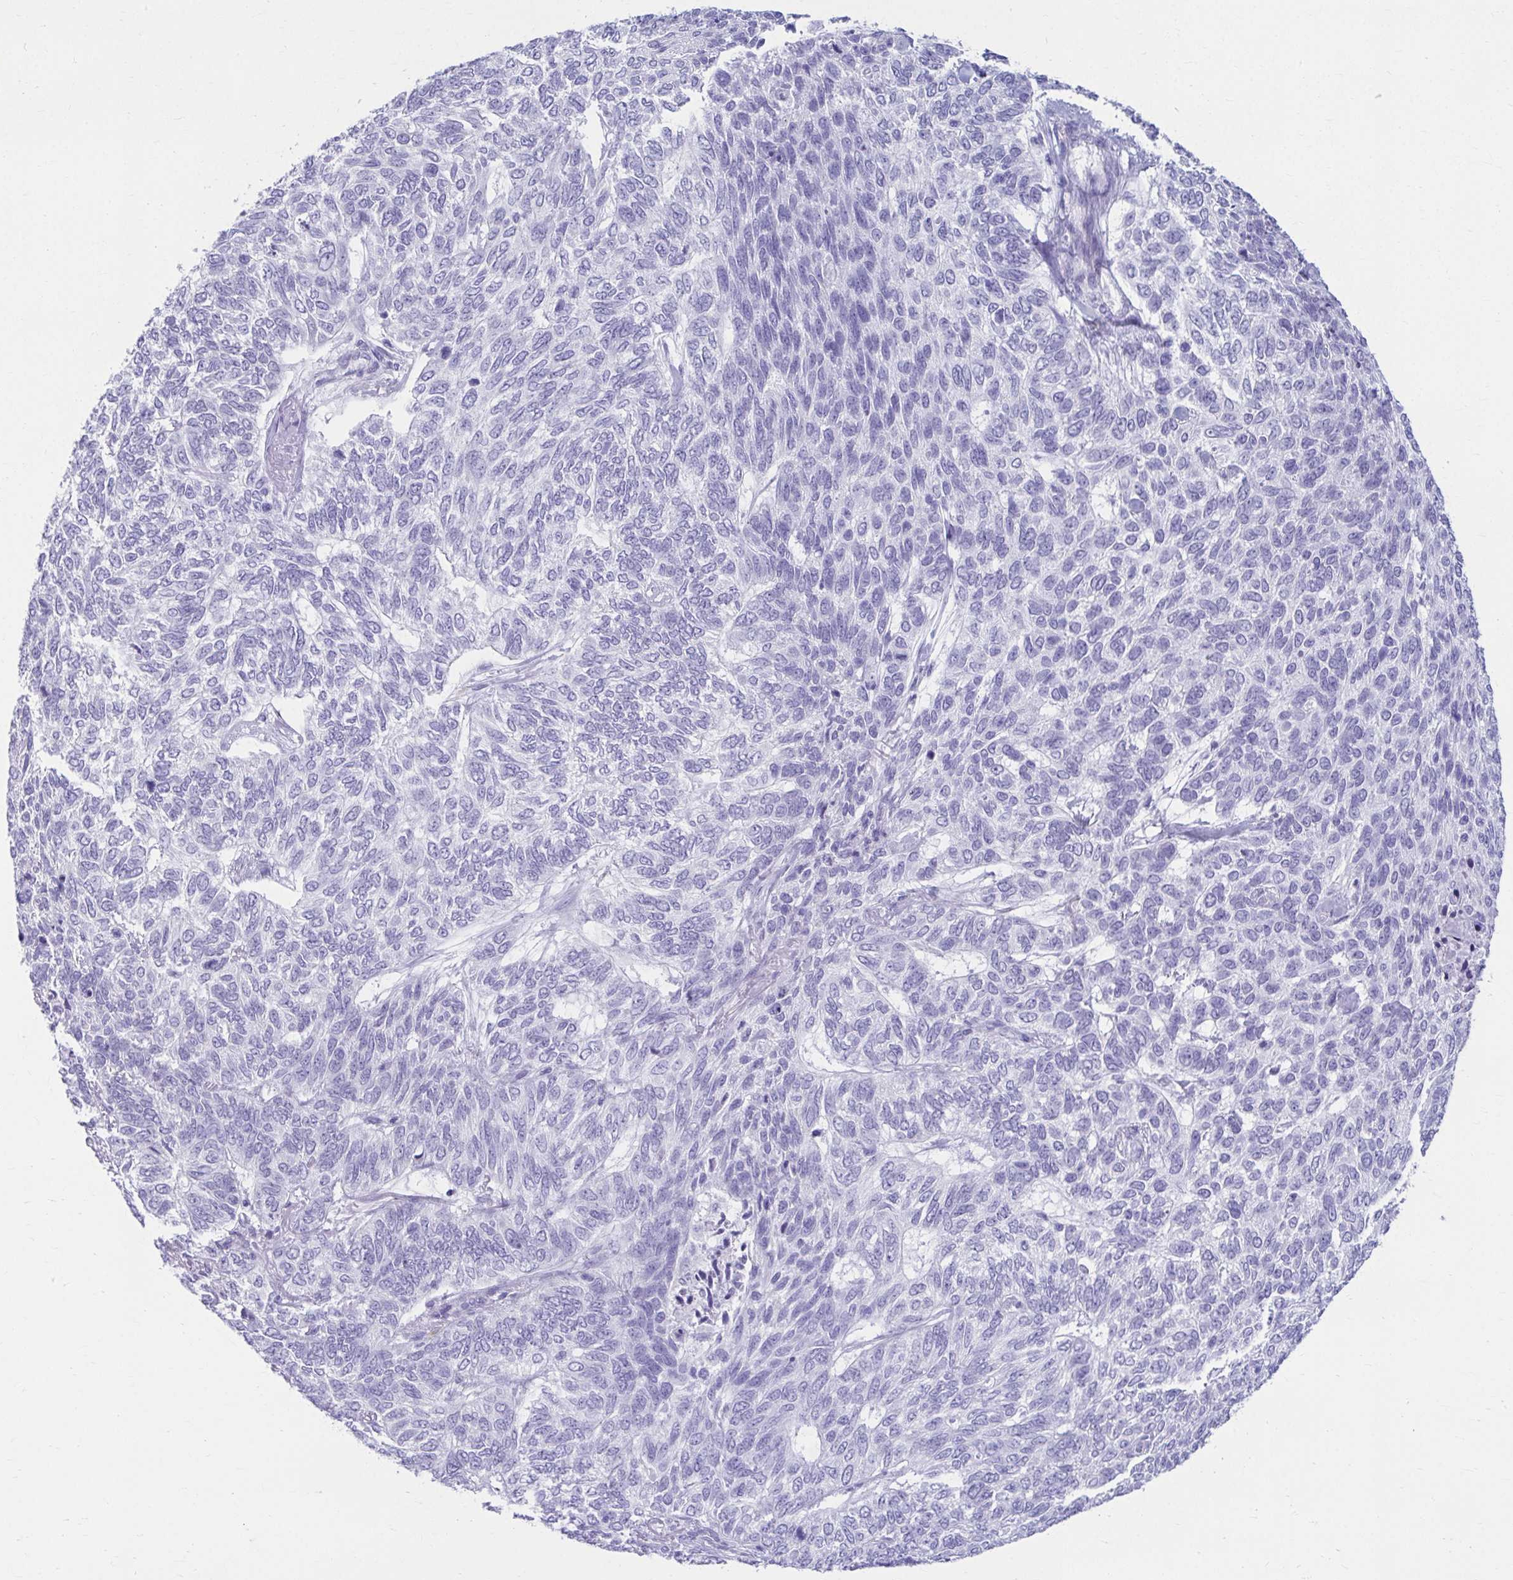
{"staining": {"intensity": "negative", "quantity": "none", "location": "none"}, "tissue": "skin cancer", "cell_type": "Tumor cells", "image_type": "cancer", "snomed": [{"axis": "morphology", "description": "Basal cell carcinoma"}, {"axis": "topography", "description": "Skin"}], "caption": "The immunohistochemistry photomicrograph has no significant staining in tumor cells of skin cancer (basal cell carcinoma) tissue.", "gene": "ATP4B", "patient": {"sex": "female", "age": 65}}